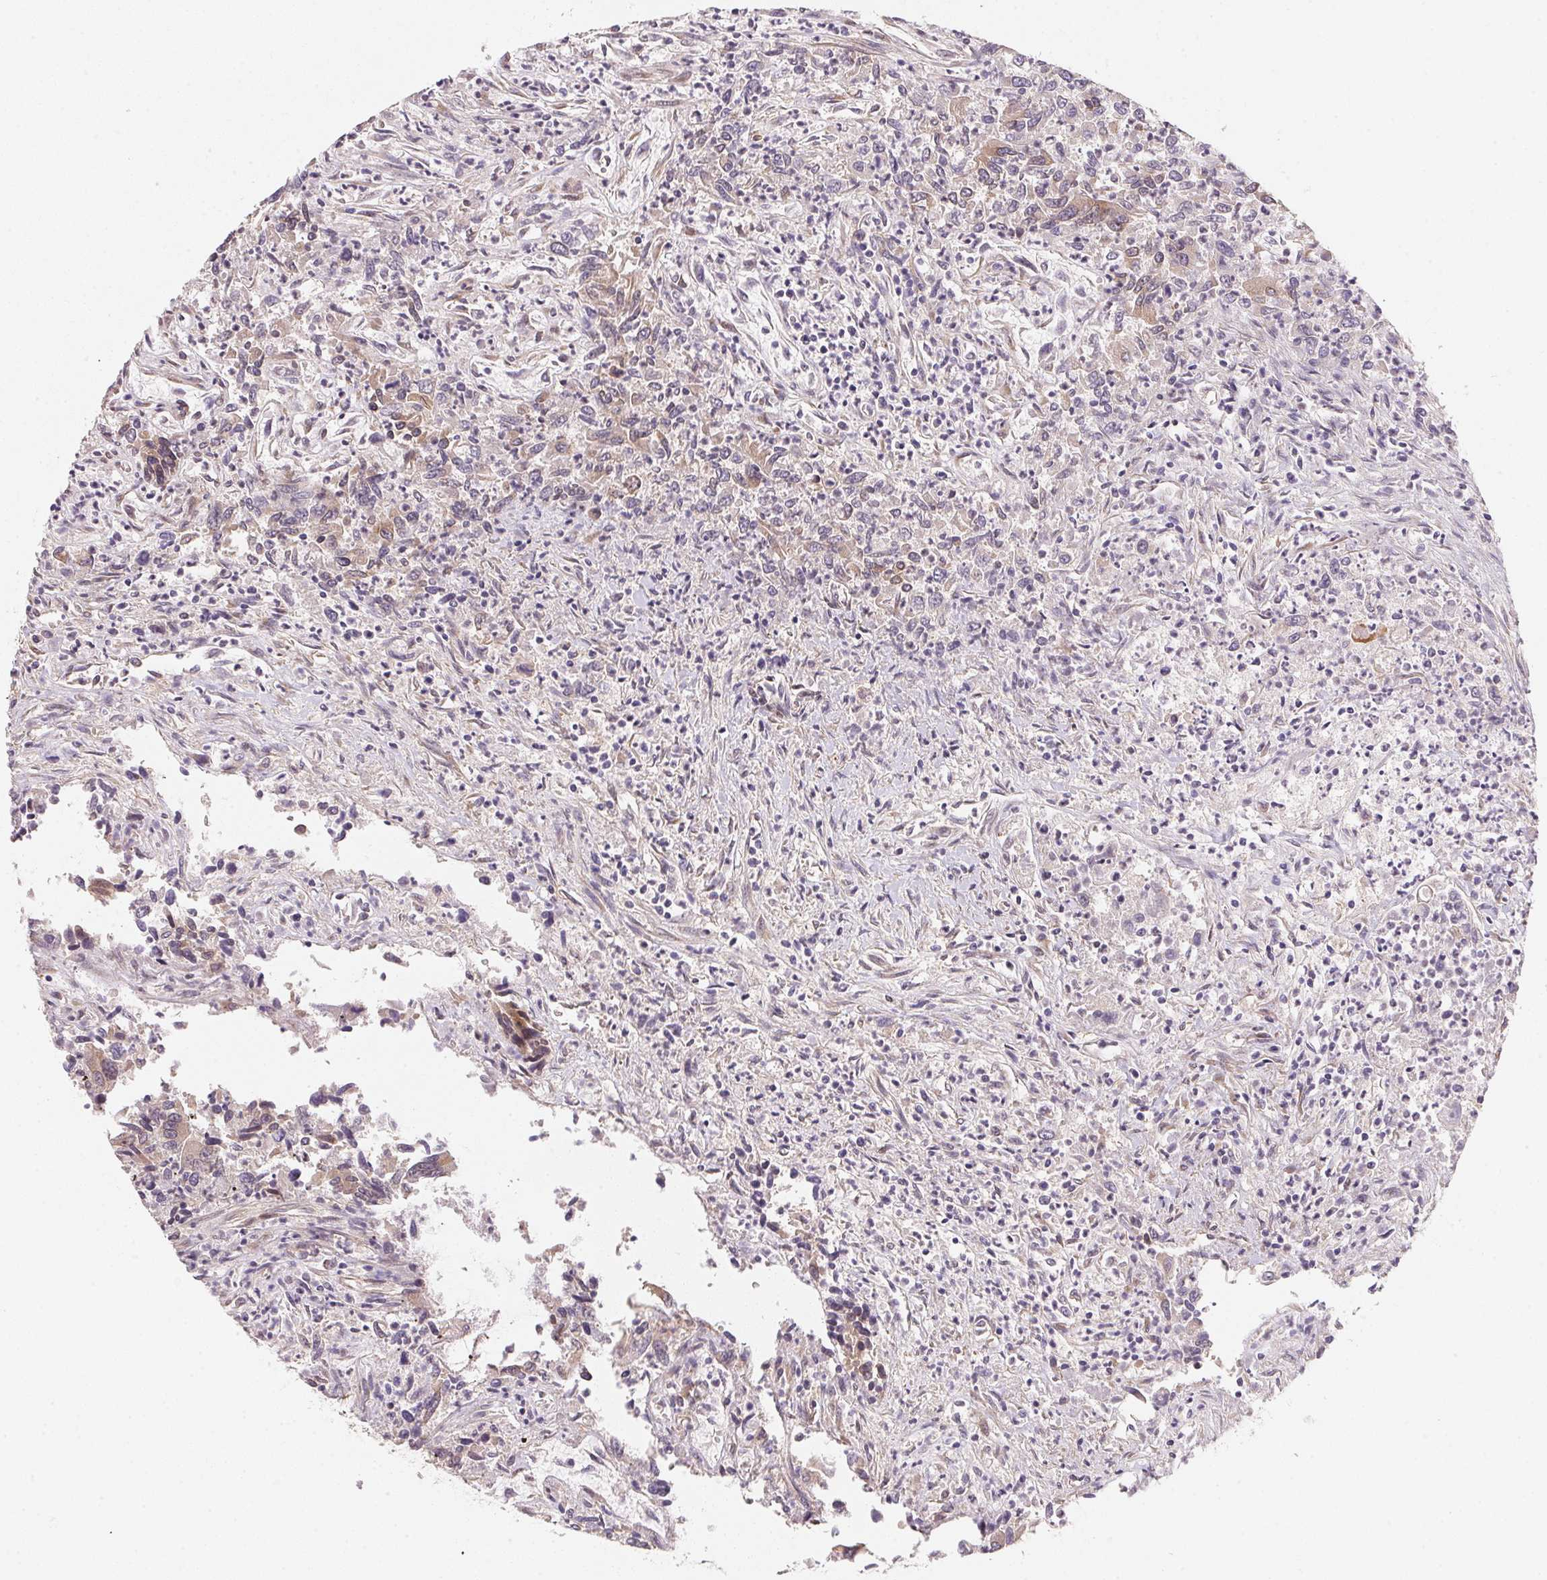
{"staining": {"intensity": "weak", "quantity": ">75%", "location": "cytoplasmic/membranous"}, "tissue": "colorectal cancer", "cell_type": "Tumor cells", "image_type": "cancer", "snomed": [{"axis": "morphology", "description": "Adenocarcinoma, NOS"}, {"axis": "topography", "description": "Colon"}], "caption": "Human colorectal cancer (adenocarcinoma) stained with a brown dye demonstrates weak cytoplasmic/membranous positive expression in about >75% of tumor cells.", "gene": "EI24", "patient": {"sex": "female", "age": 67}}